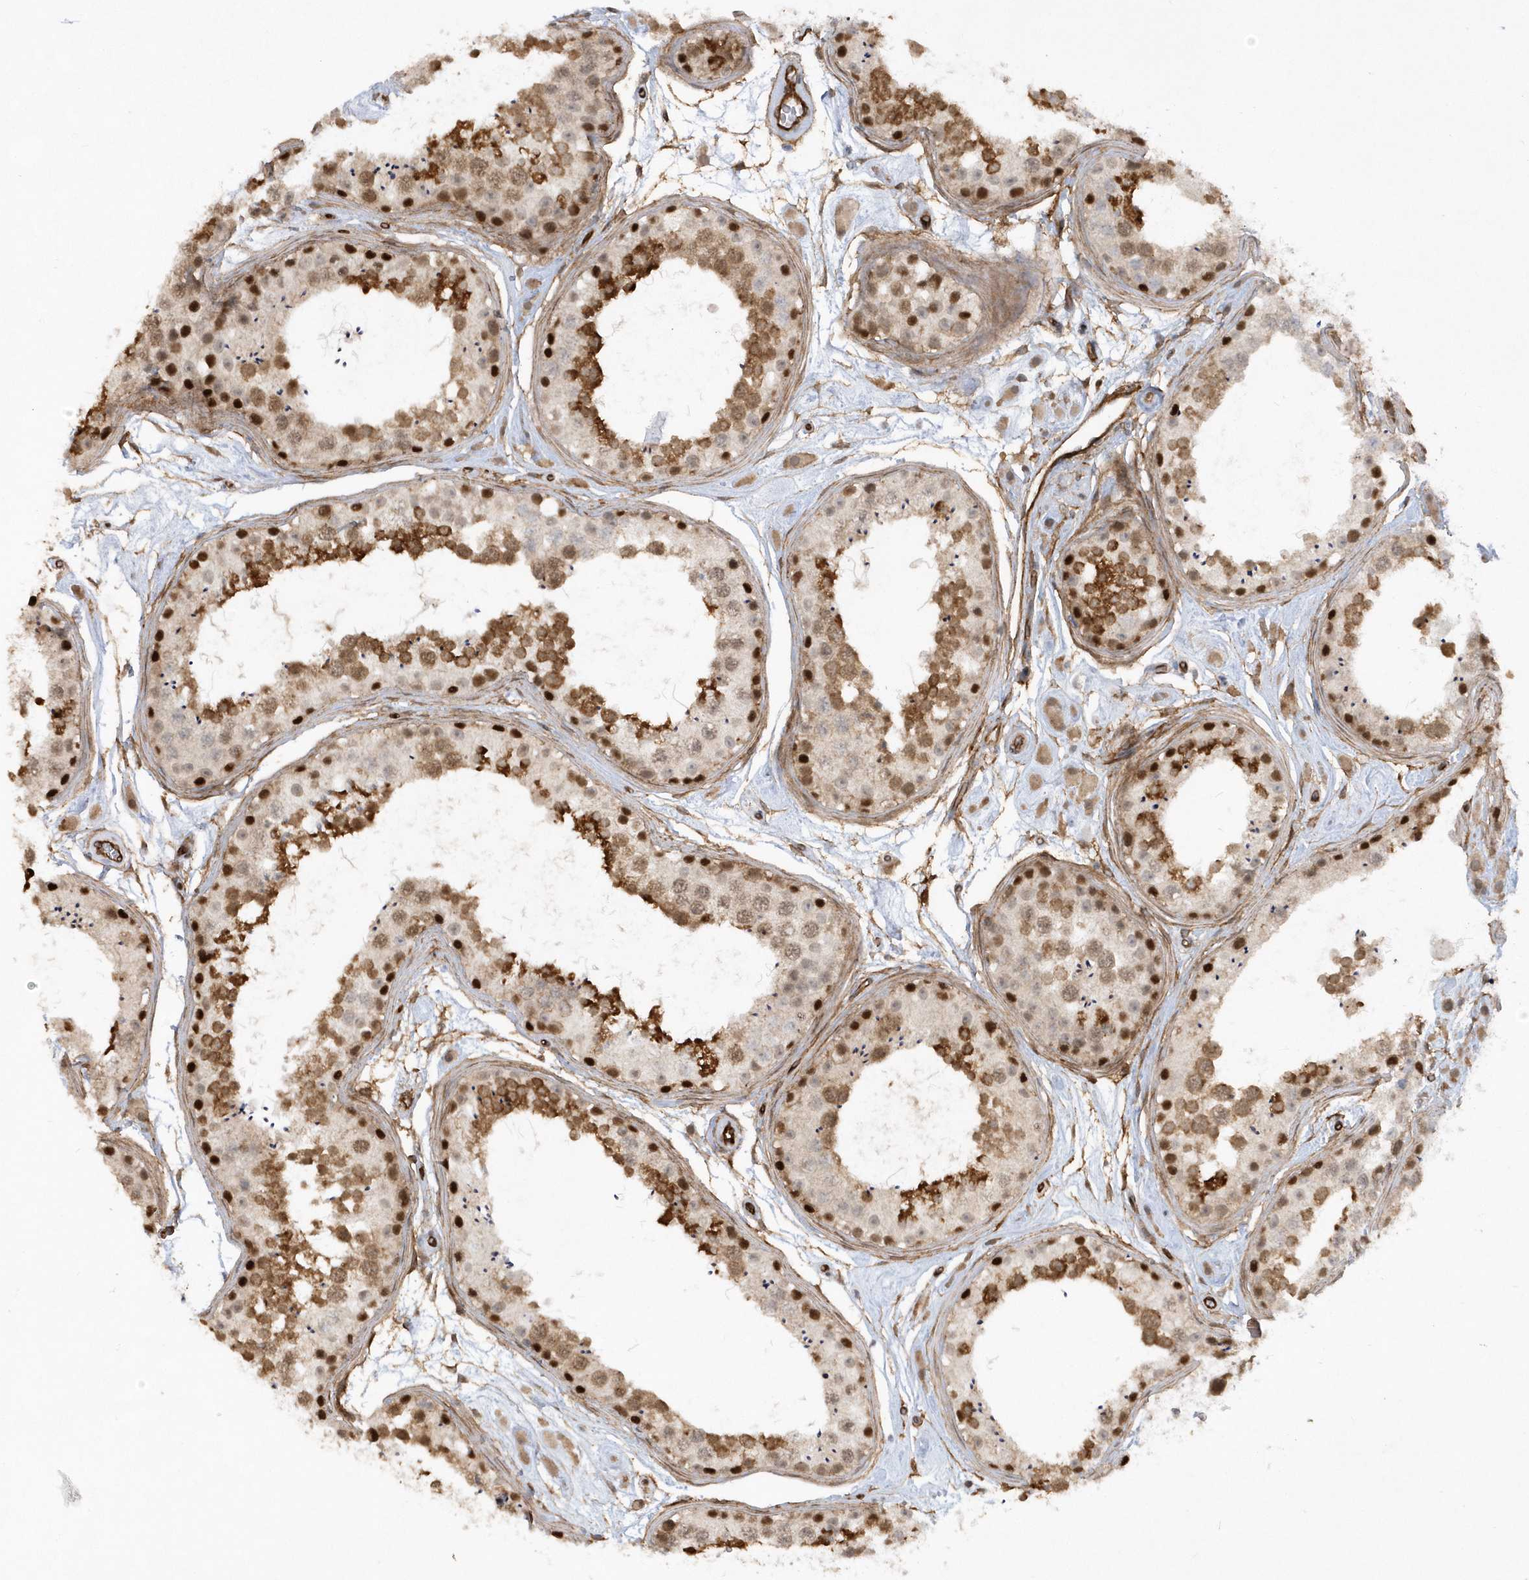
{"staining": {"intensity": "strong", "quantity": "25%-75%", "location": "cytoplasmic/membranous,nuclear"}, "tissue": "testis", "cell_type": "Cells in seminiferous ducts", "image_type": "normal", "snomed": [{"axis": "morphology", "description": "Normal tissue, NOS"}, {"axis": "topography", "description": "Testis"}], "caption": "High-magnification brightfield microscopy of normal testis stained with DAB (brown) and counterstained with hematoxylin (blue). cells in seminiferous ducts exhibit strong cytoplasmic/membranous,nuclear positivity is present in about25%-75% of cells. (Brightfield microscopy of DAB IHC at high magnification).", "gene": "RAI14", "patient": {"sex": "male", "age": 25}}